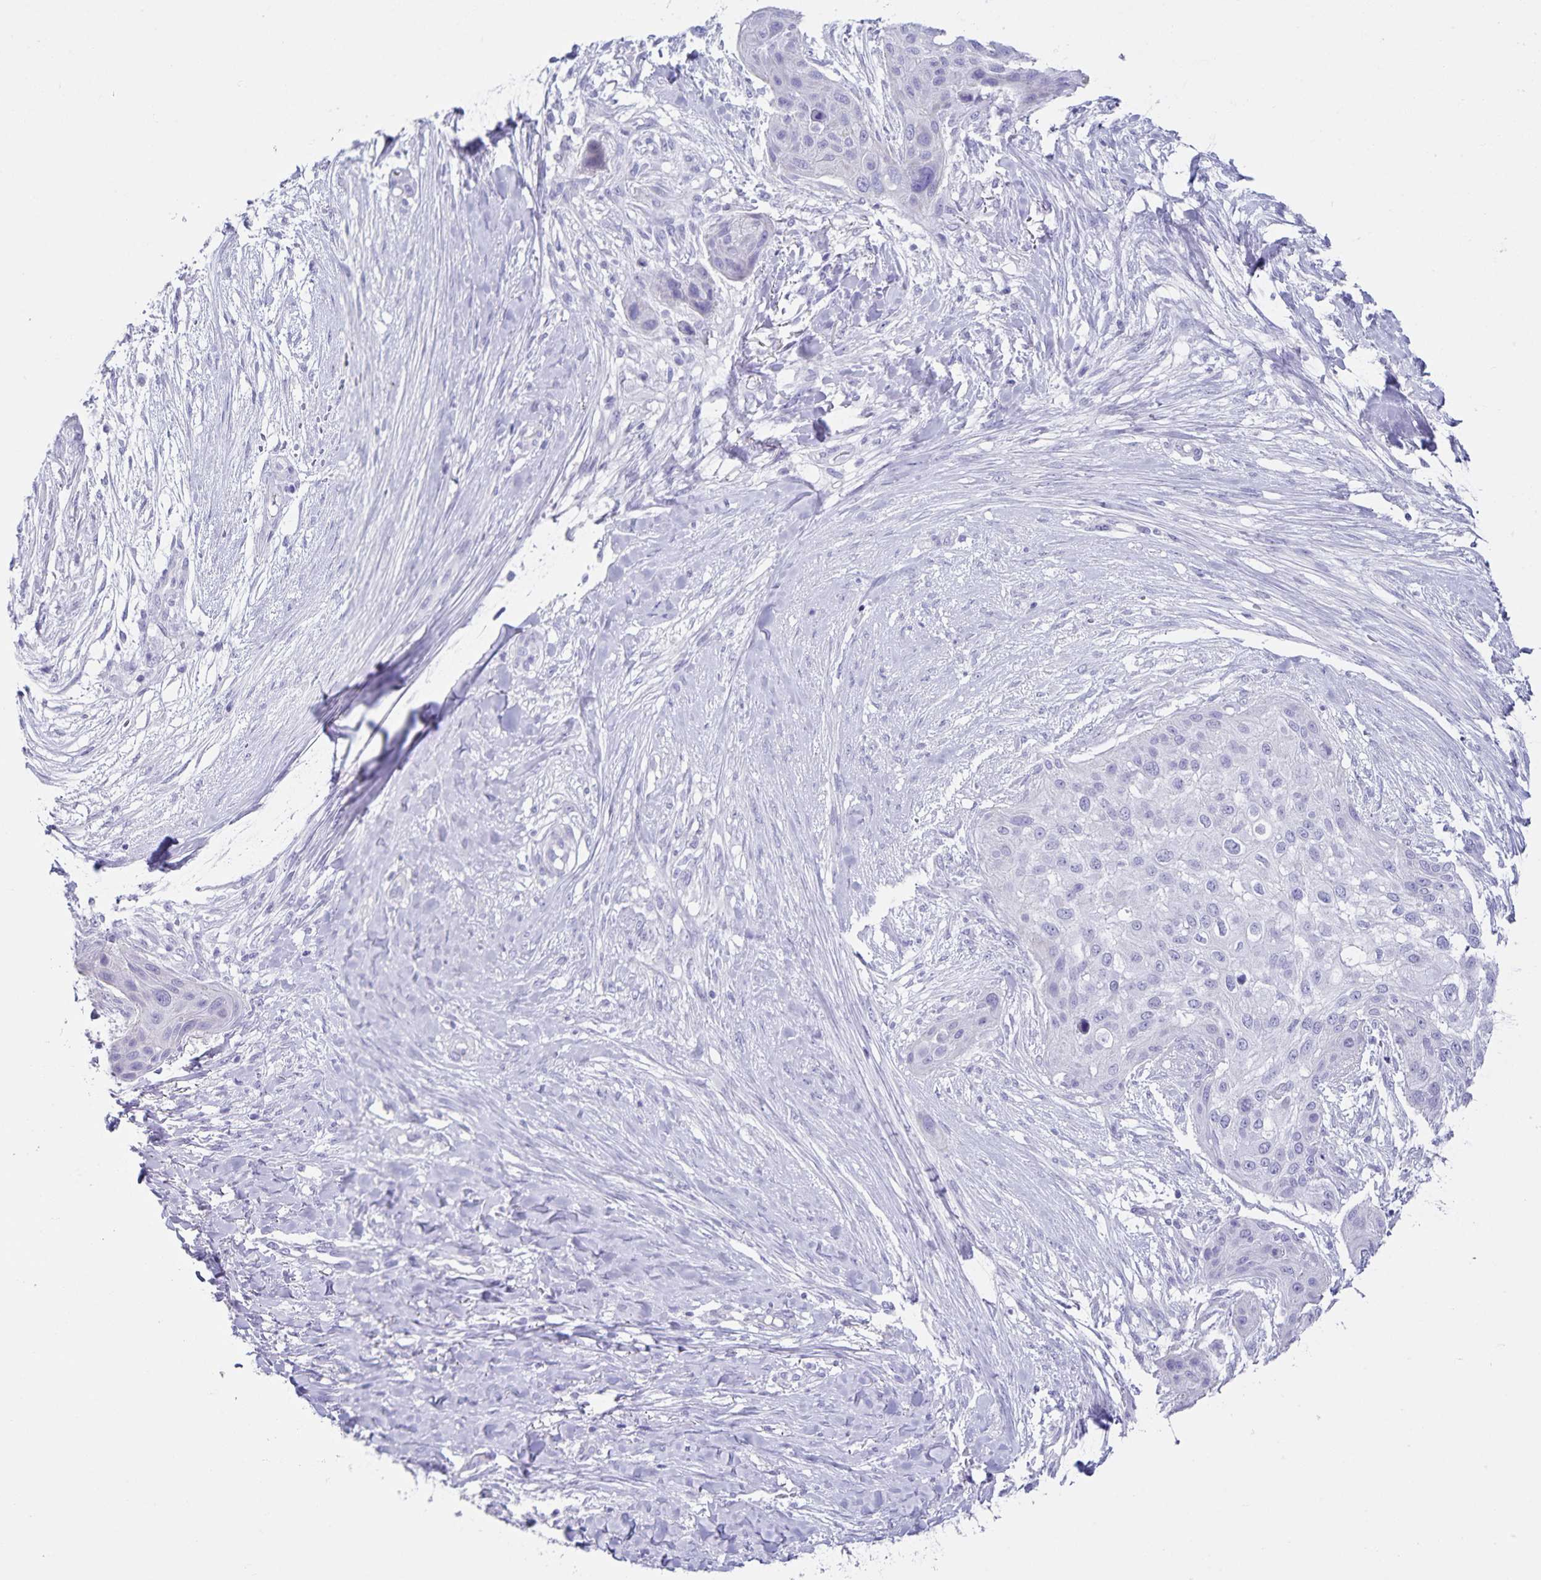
{"staining": {"intensity": "negative", "quantity": "none", "location": "none"}, "tissue": "skin cancer", "cell_type": "Tumor cells", "image_type": "cancer", "snomed": [{"axis": "morphology", "description": "Squamous cell carcinoma, NOS"}, {"axis": "topography", "description": "Skin"}], "caption": "Squamous cell carcinoma (skin) was stained to show a protein in brown. There is no significant staining in tumor cells.", "gene": "C11orf42", "patient": {"sex": "female", "age": 87}}